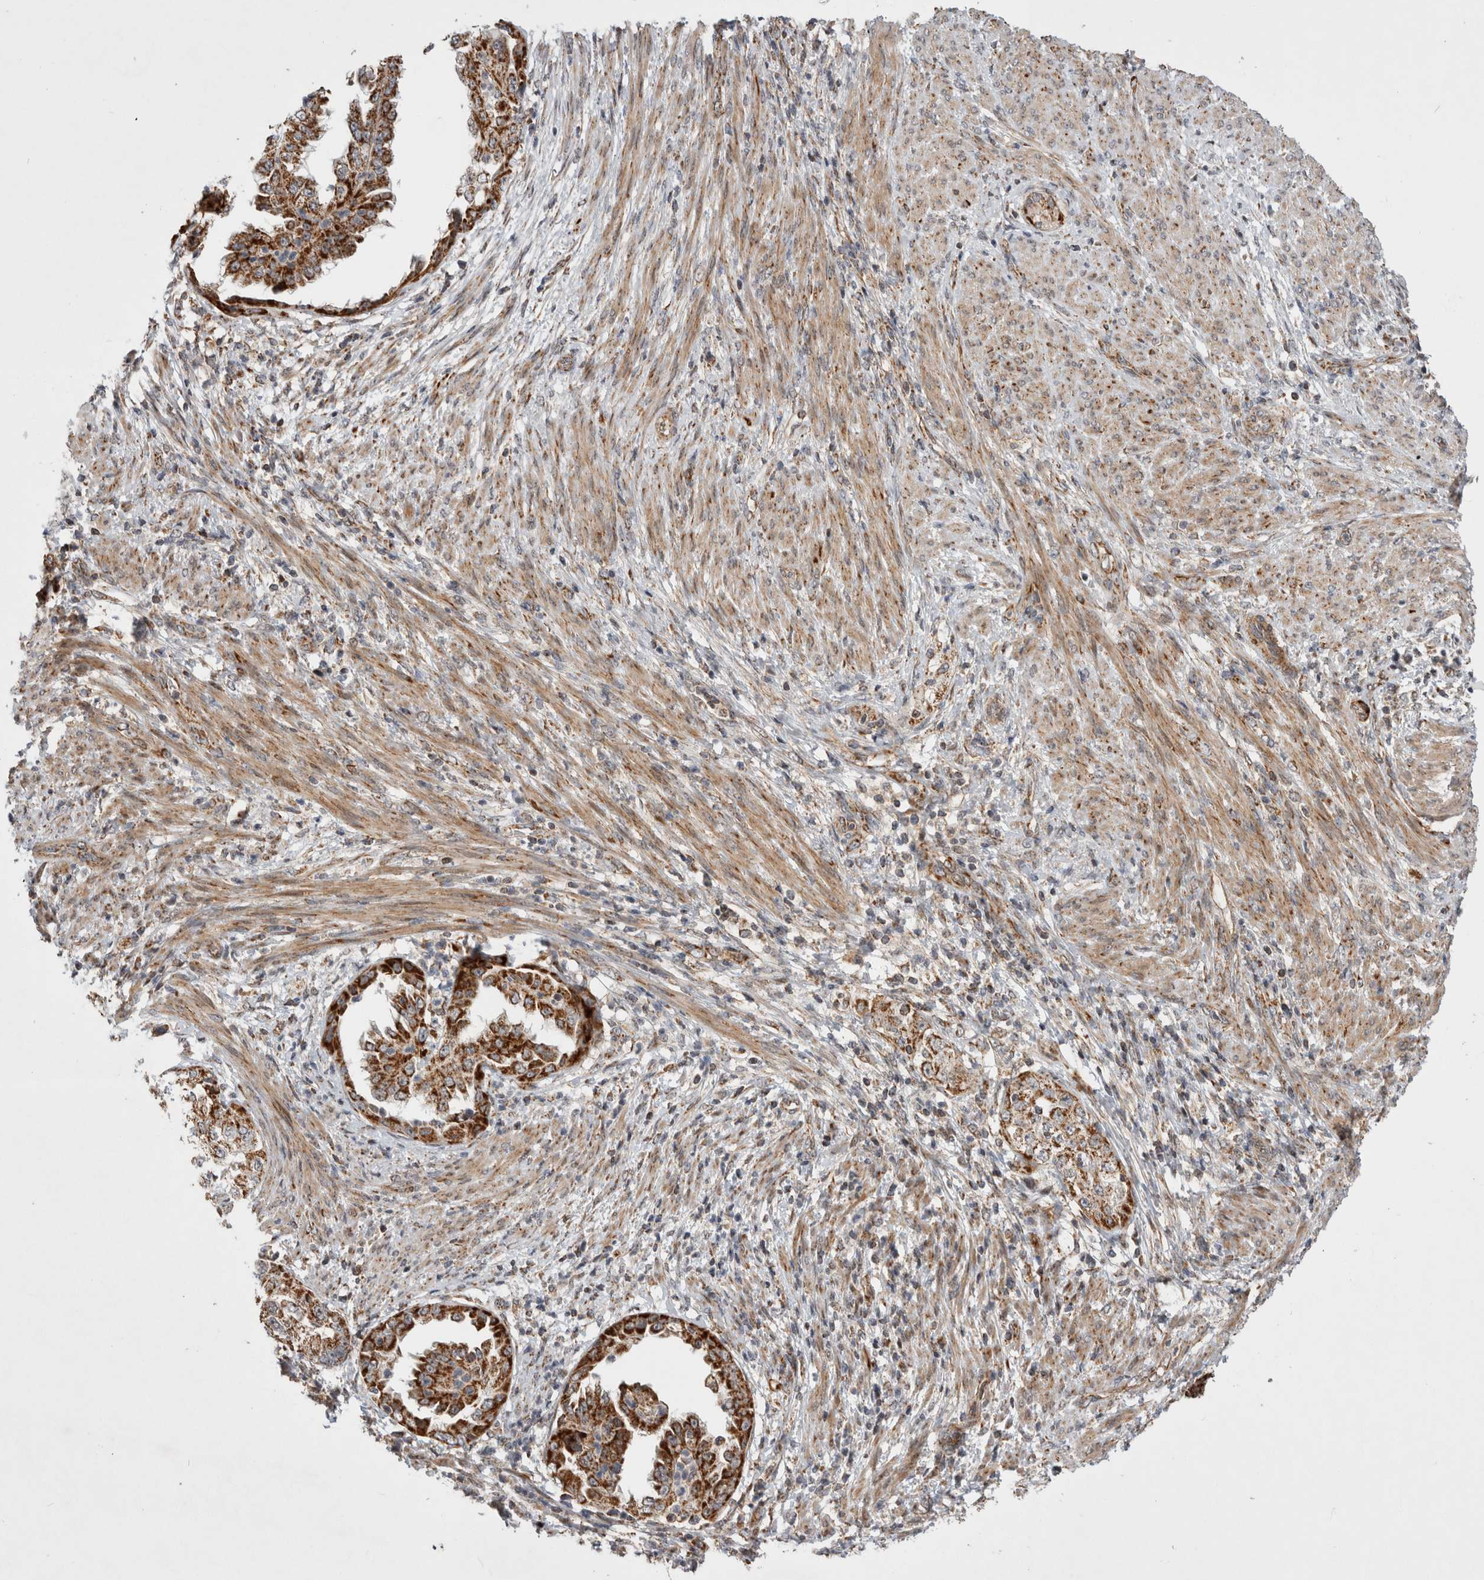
{"staining": {"intensity": "strong", "quantity": ">75%", "location": "cytoplasmic/membranous"}, "tissue": "endometrial cancer", "cell_type": "Tumor cells", "image_type": "cancer", "snomed": [{"axis": "morphology", "description": "Adenocarcinoma, NOS"}, {"axis": "topography", "description": "Endometrium"}], "caption": "The image displays immunohistochemical staining of adenocarcinoma (endometrial). There is strong cytoplasmic/membranous expression is identified in approximately >75% of tumor cells. Immunohistochemistry stains the protein of interest in brown and the nuclei are stained blue.", "gene": "MRPL37", "patient": {"sex": "female", "age": 85}}